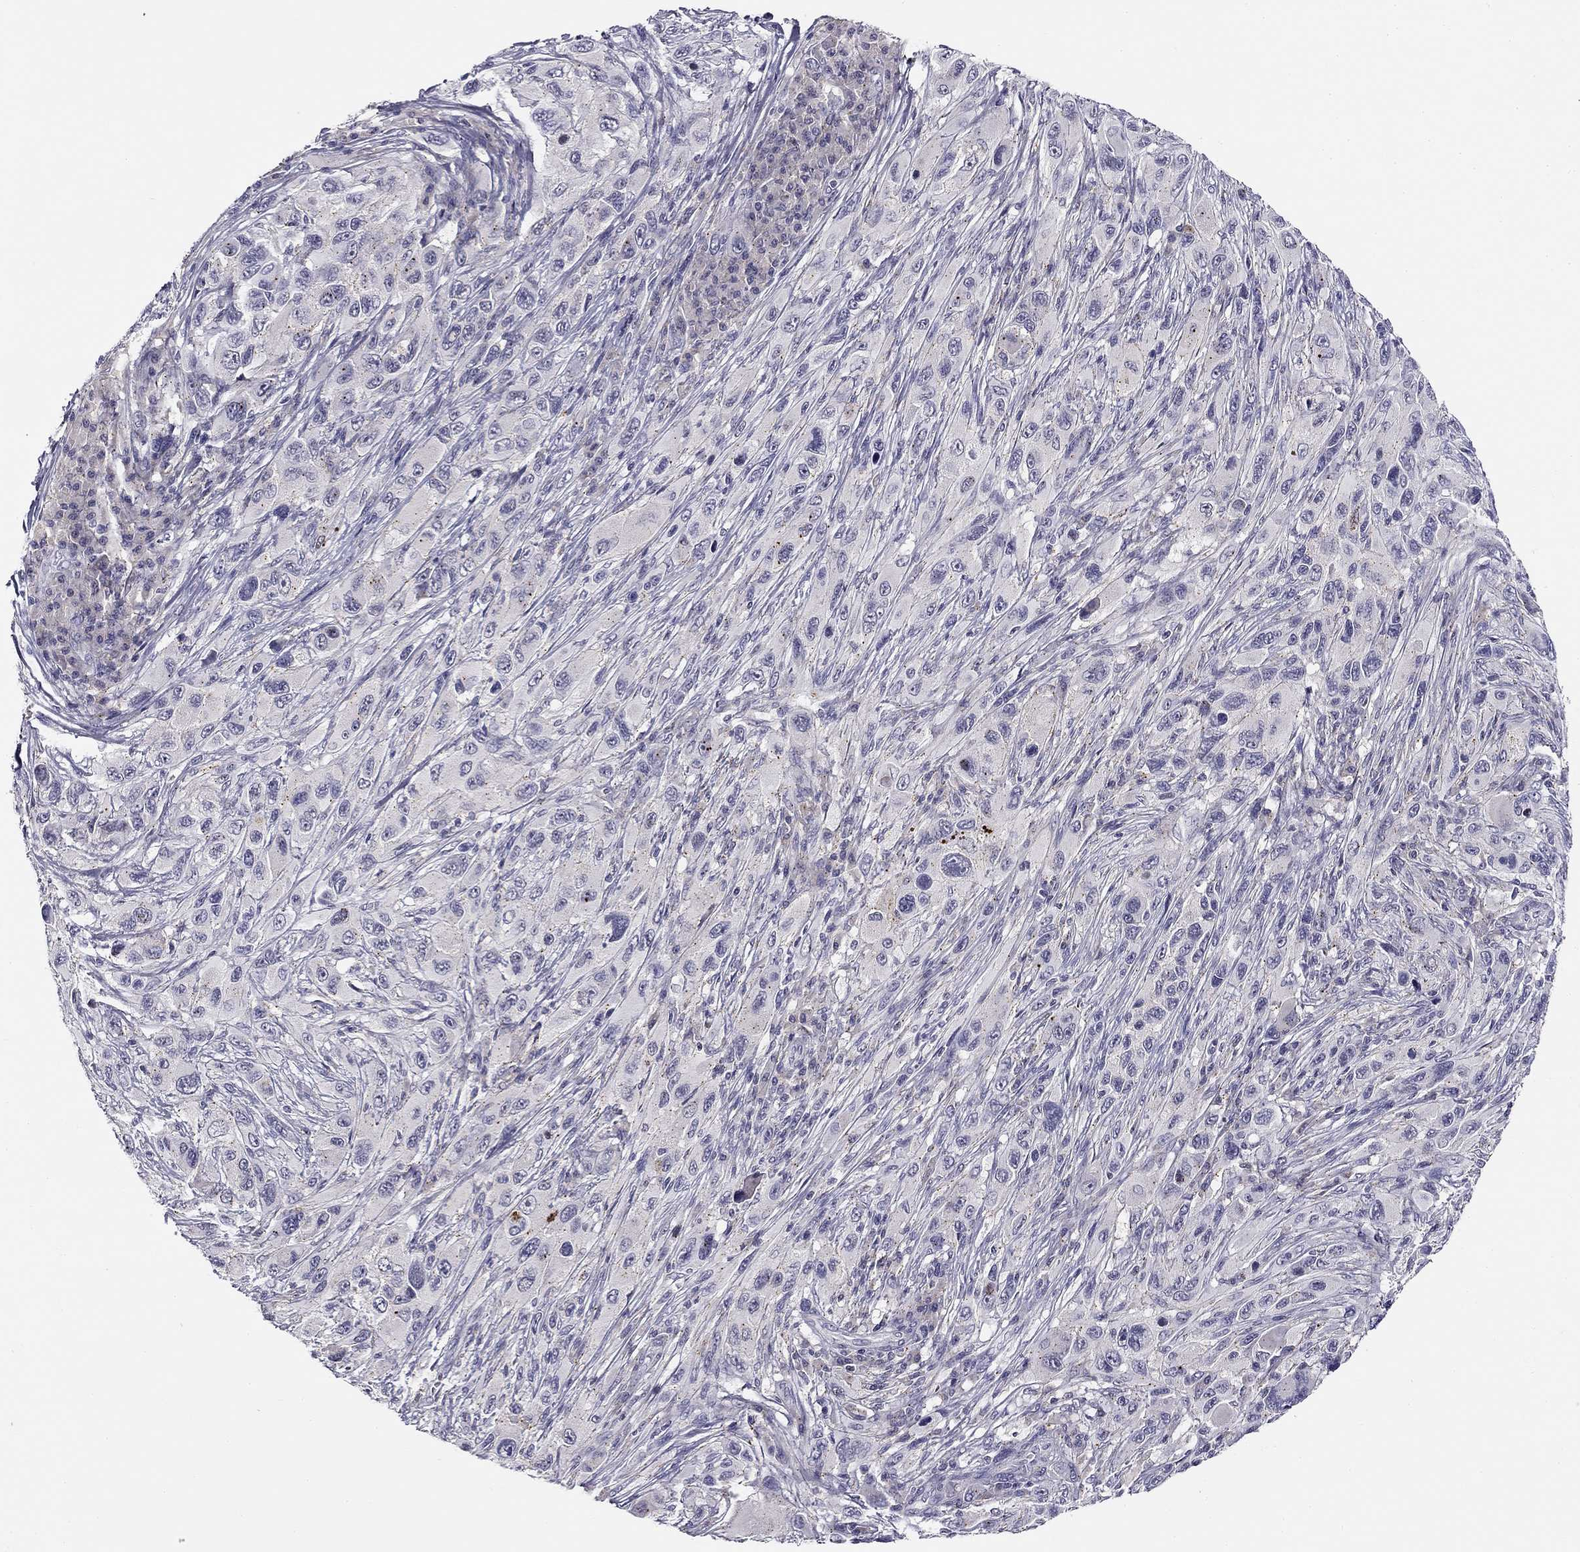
{"staining": {"intensity": "negative", "quantity": "none", "location": "none"}, "tissue": "melanoma", "cell_type": "Tumor cells", "image_type": "cancer", "snomed": [{"axis": "morphology", "description": "Malignant melanoma, NOS"}, {"axis": "topography", "description": "Skin"}], "caption": "This histopathology image is of melanoma stained with IHC to label a protein in brown with the nuclei are counter-stained blue. There is no staining in tumor cells.", "gene": "CNR1", "patient": {"sex": "male", "age": 53}}